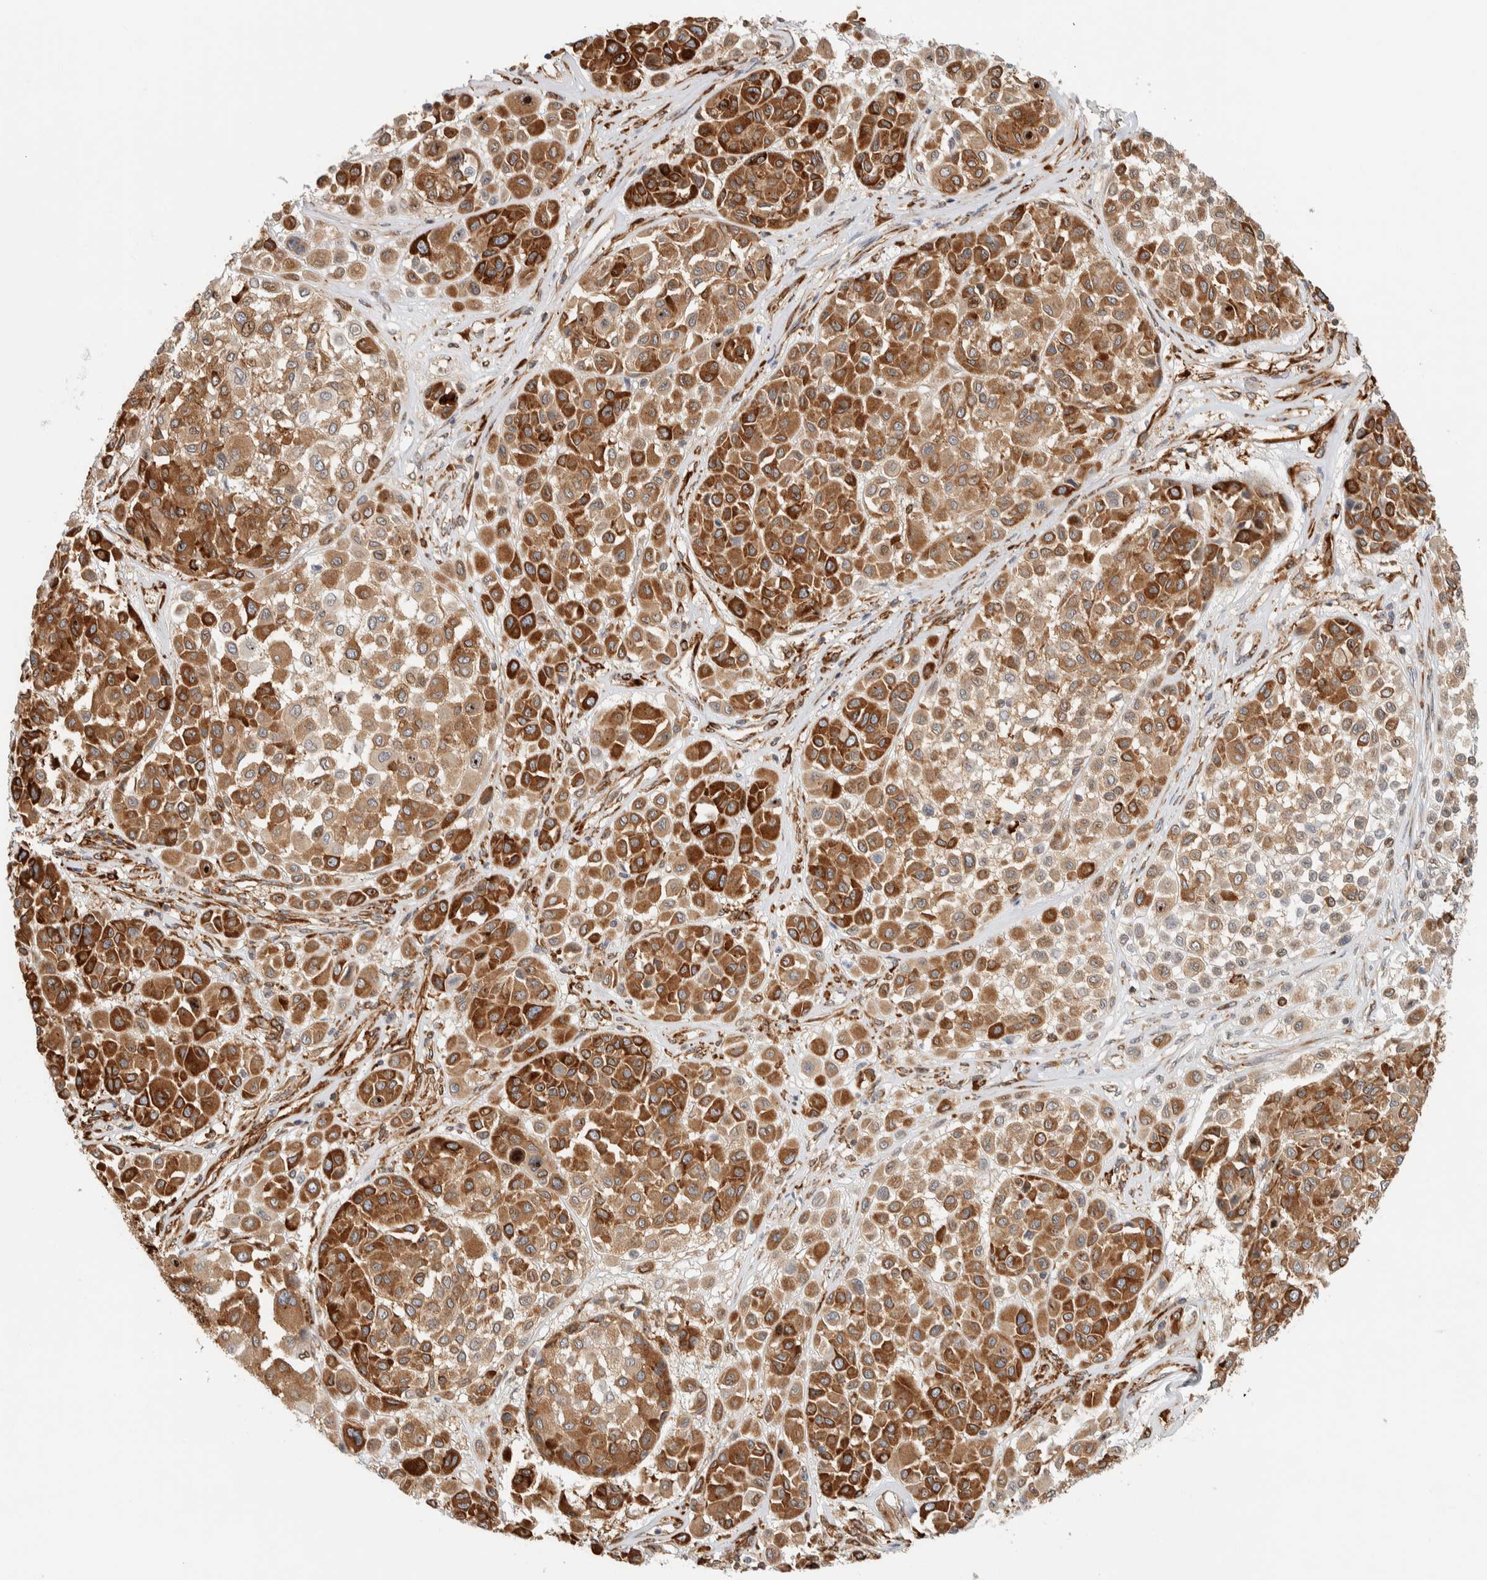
{"staining": {"intensity": "strong", "quantity": ">75%", "location": "cytoplasmic/membranous"}, "tissue": "melanoma", "cell_type": "Tumor cells", "image_type": "cancer", "snomed": [{"axis": "morphology", "description": "Malignant melanoma, Metastatic site"}, {"axis": "topography", "description": "Soft tissue"}], "caption": "Human malignant melanoma (metastatic site) stained with a protein marker displays strong staining in tumor cells.", "gene": "LLGL2", "patient": {"sex": "male", "age": 41}}